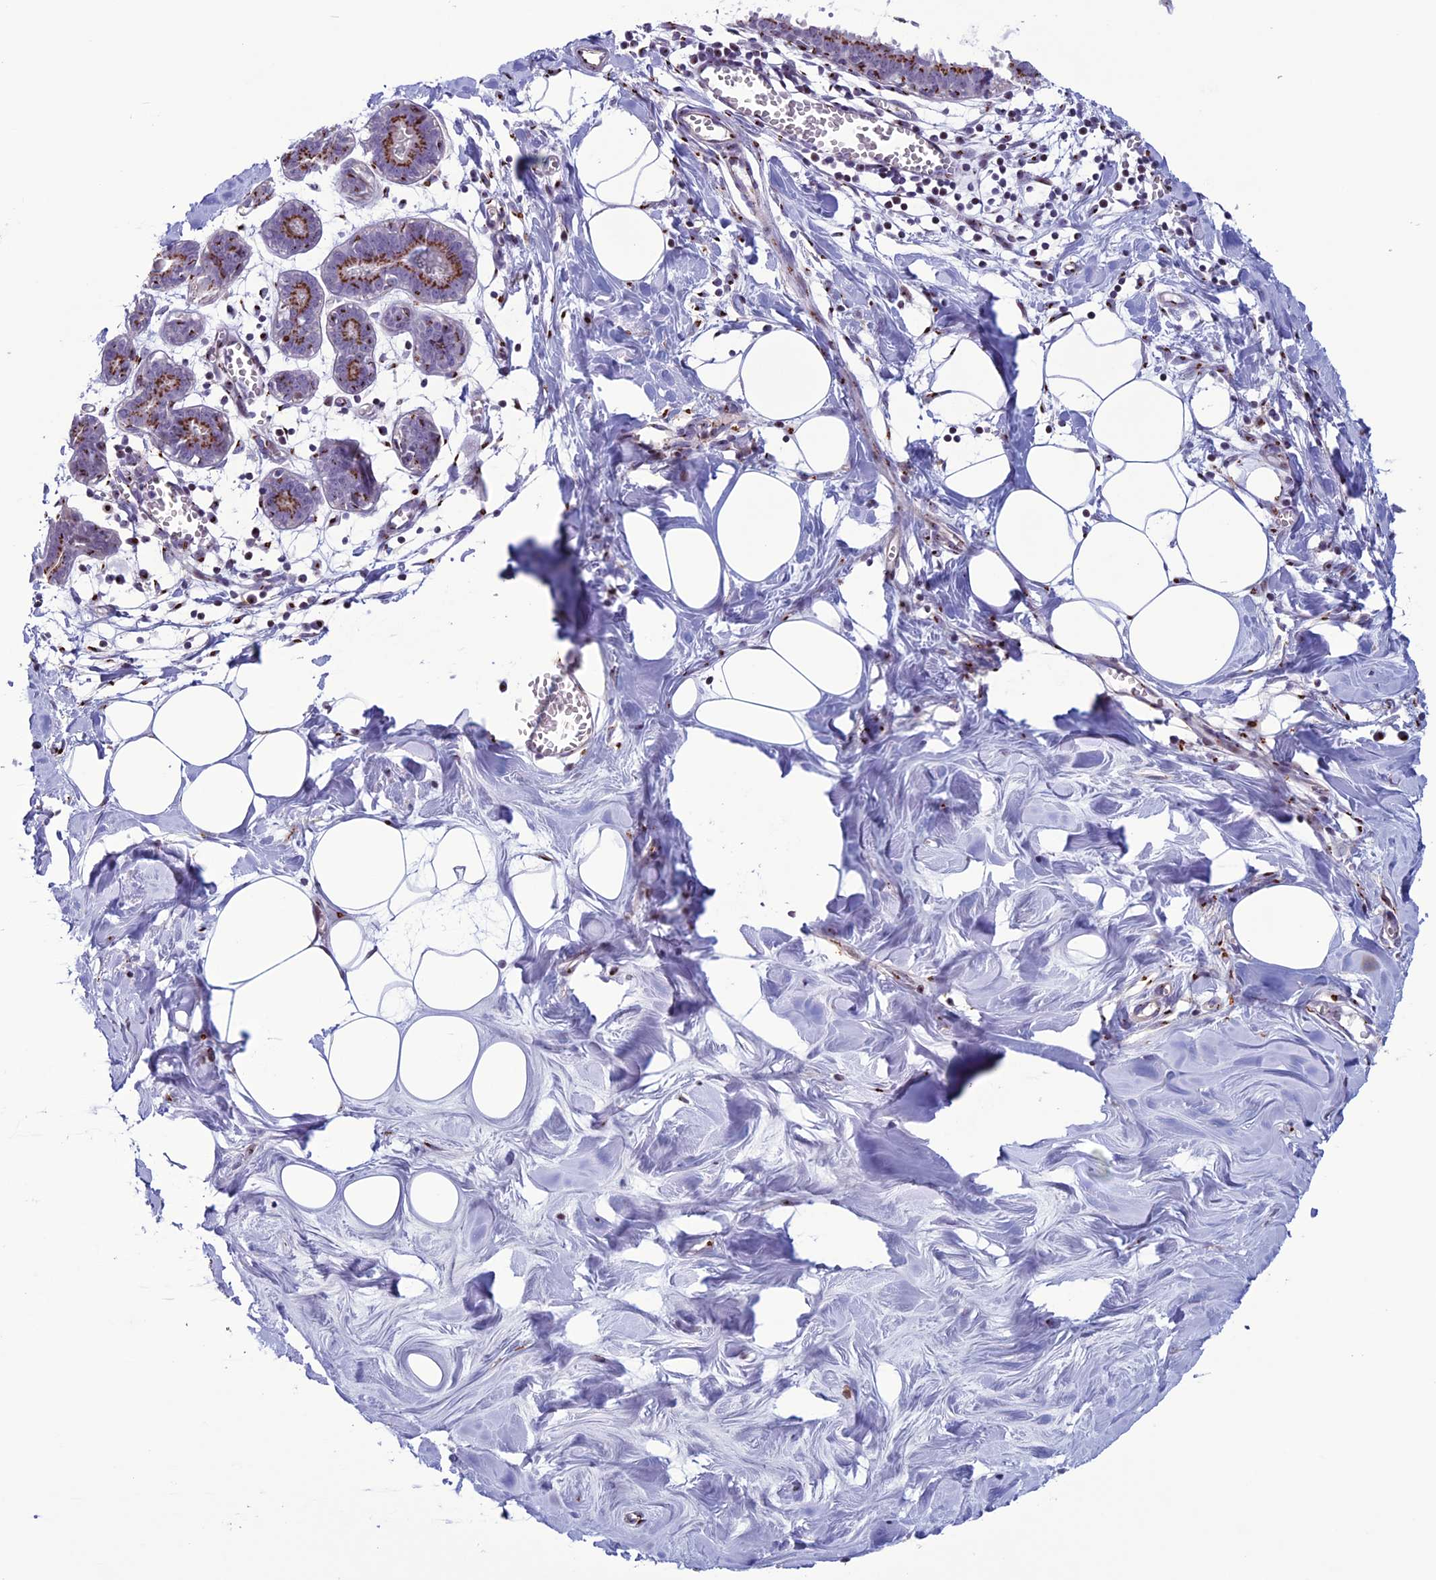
{"staining": {"intensity": "negative", "quantity": "none", "location": "none"}, "tissue": "breast", "cell_type": "Adipocytes", "image_type": "normal", "snomed": [{"axis": "morphology", "description": "Normal tissue, NOS"}, {"axis": "topography", "description": "Breast"}], "caption": "Human breast stained for a protein using immunohistochemistry (IHC) displays no staining in adipocytes.", "gene": "PLEKHA4", "patient": {"sex": "female", "age": 27}}